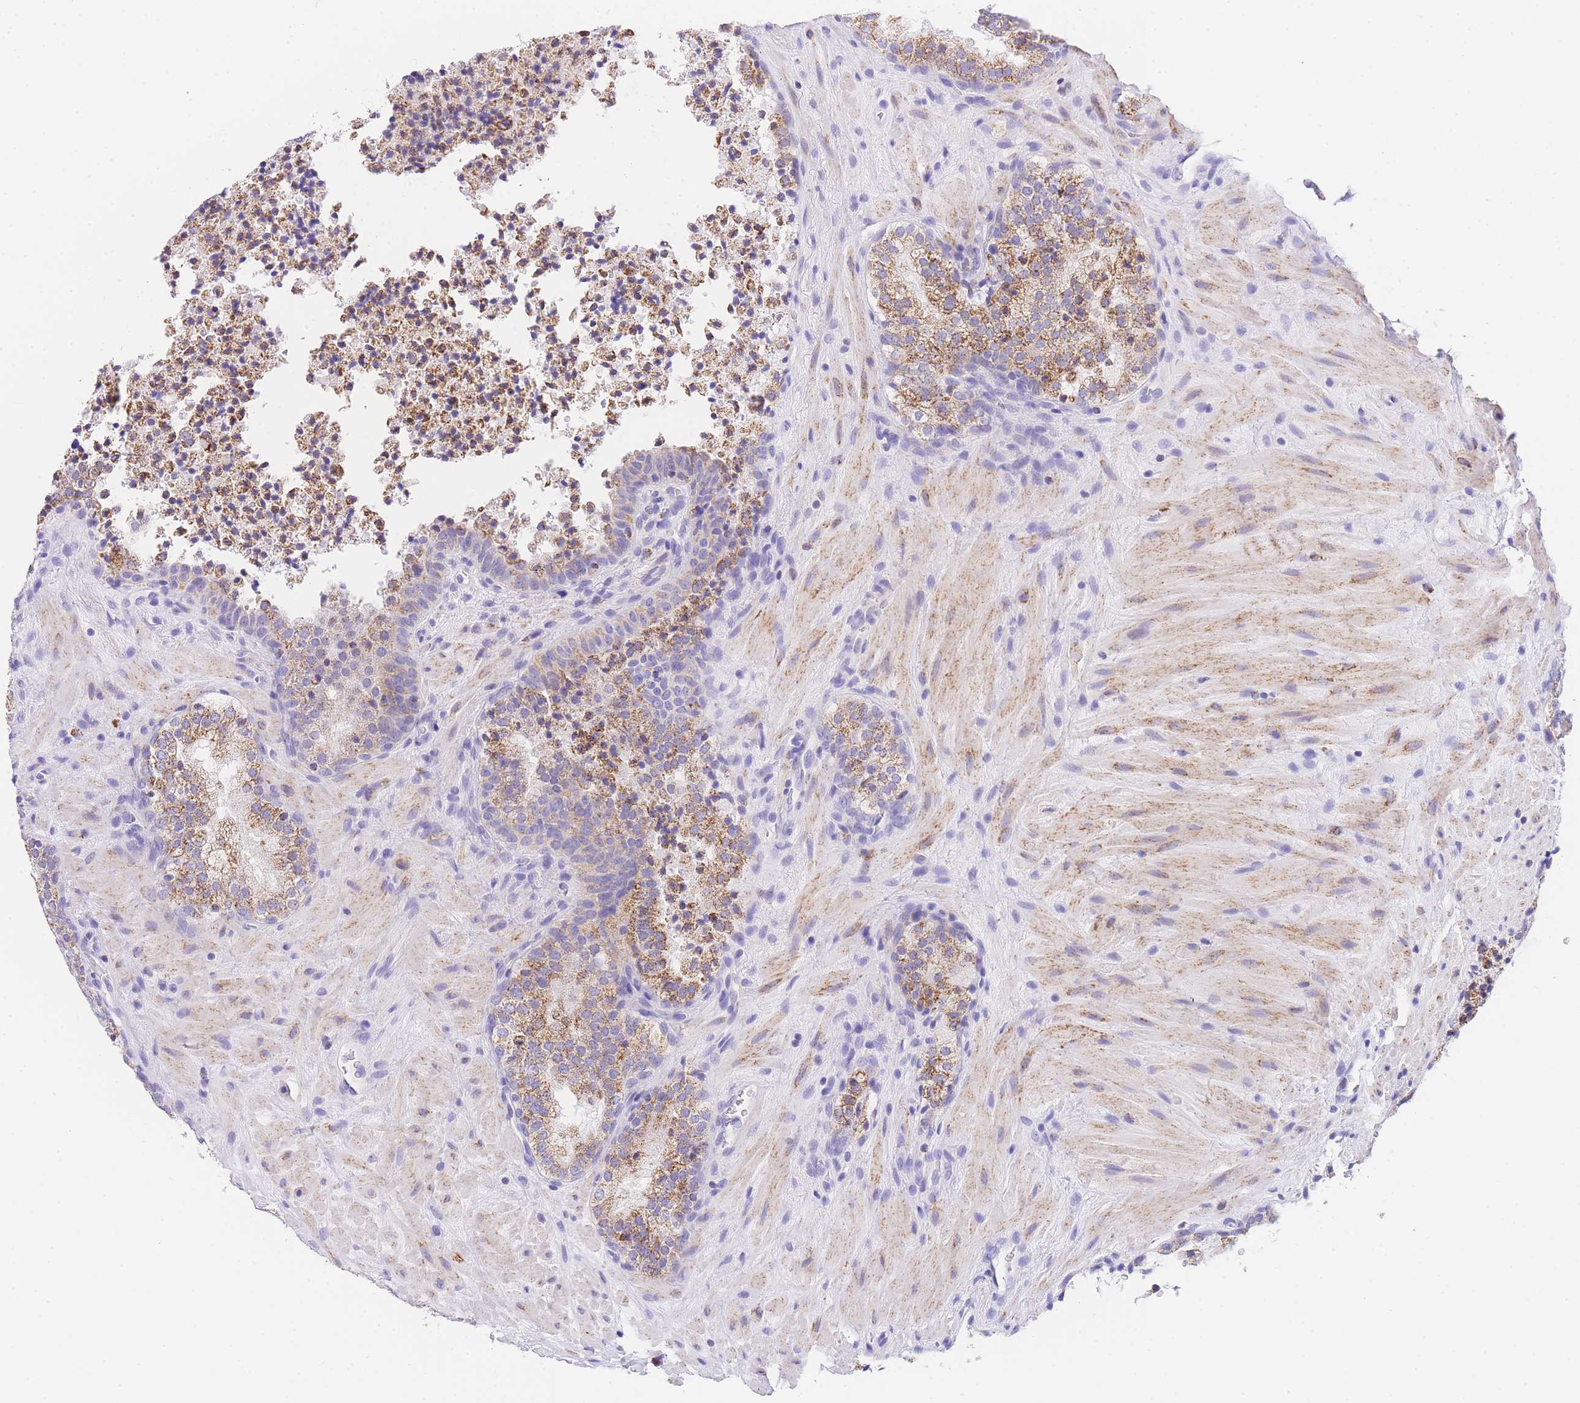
{"staining": {"intensity": "moderate", "quantity": "25%-75%", "location": "cytoplasmic/membranous"}, "tissue": "prostate cancer", "cell_type": "Tumor cells", "image_type": "cancer", "snomed": [{"axis": "morphology", "description": "Adenocarcinoma, High grade"}, {"axis": "topography", "description": "Prostate"}], "caption": "This histopathology image exhibits immunohistochemistry (IHC) staining of human prostate cancer, with medium moderate cytoplasmic/membranous positivity in approximately 25%-75% of tumor cells.", "gene": "NKD2", "patient": {"sex": "male", "age": 56}}